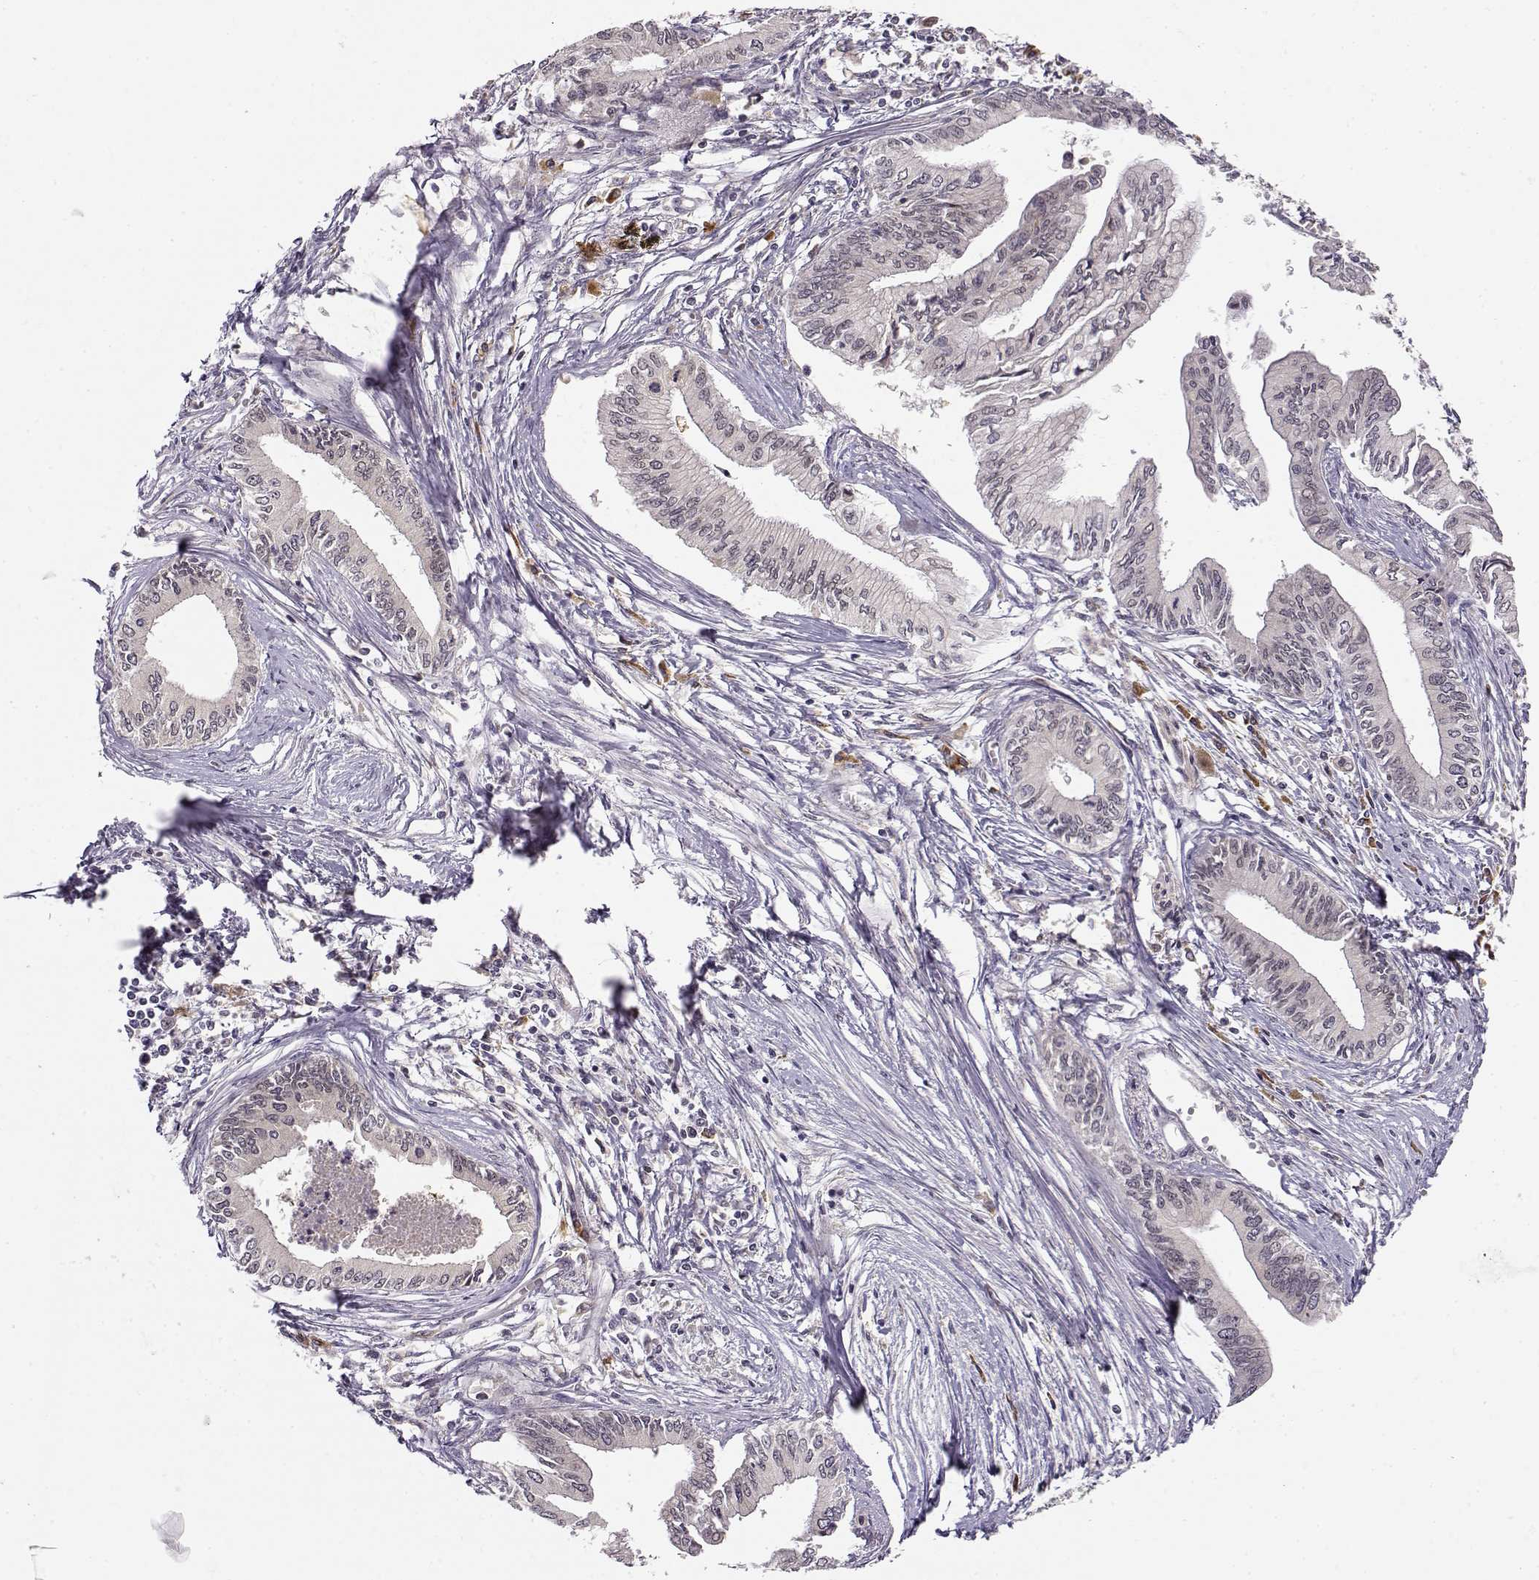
{"staining": {"intensity": "weak", "quantity": "<25%", "location": "cytoplasmic/membranous"}, "tissue": "pancreatic cancer", "cell_type": "Tumor cells", "image_type": "cancer", "snomed": [{"axis": "morphology", "description": "Adenocarcinoma, NOS"}, {"axis": "topography", "description": "Pancreas"}], "caption": "Human pancreatic cancer (adenocarcinoma) stained for a protein using immunohistochemistry (IHC) shows no positivity in tumor cells.", "gene": "ERGIC2", "patient": {"sex": "female", "age": 61}}